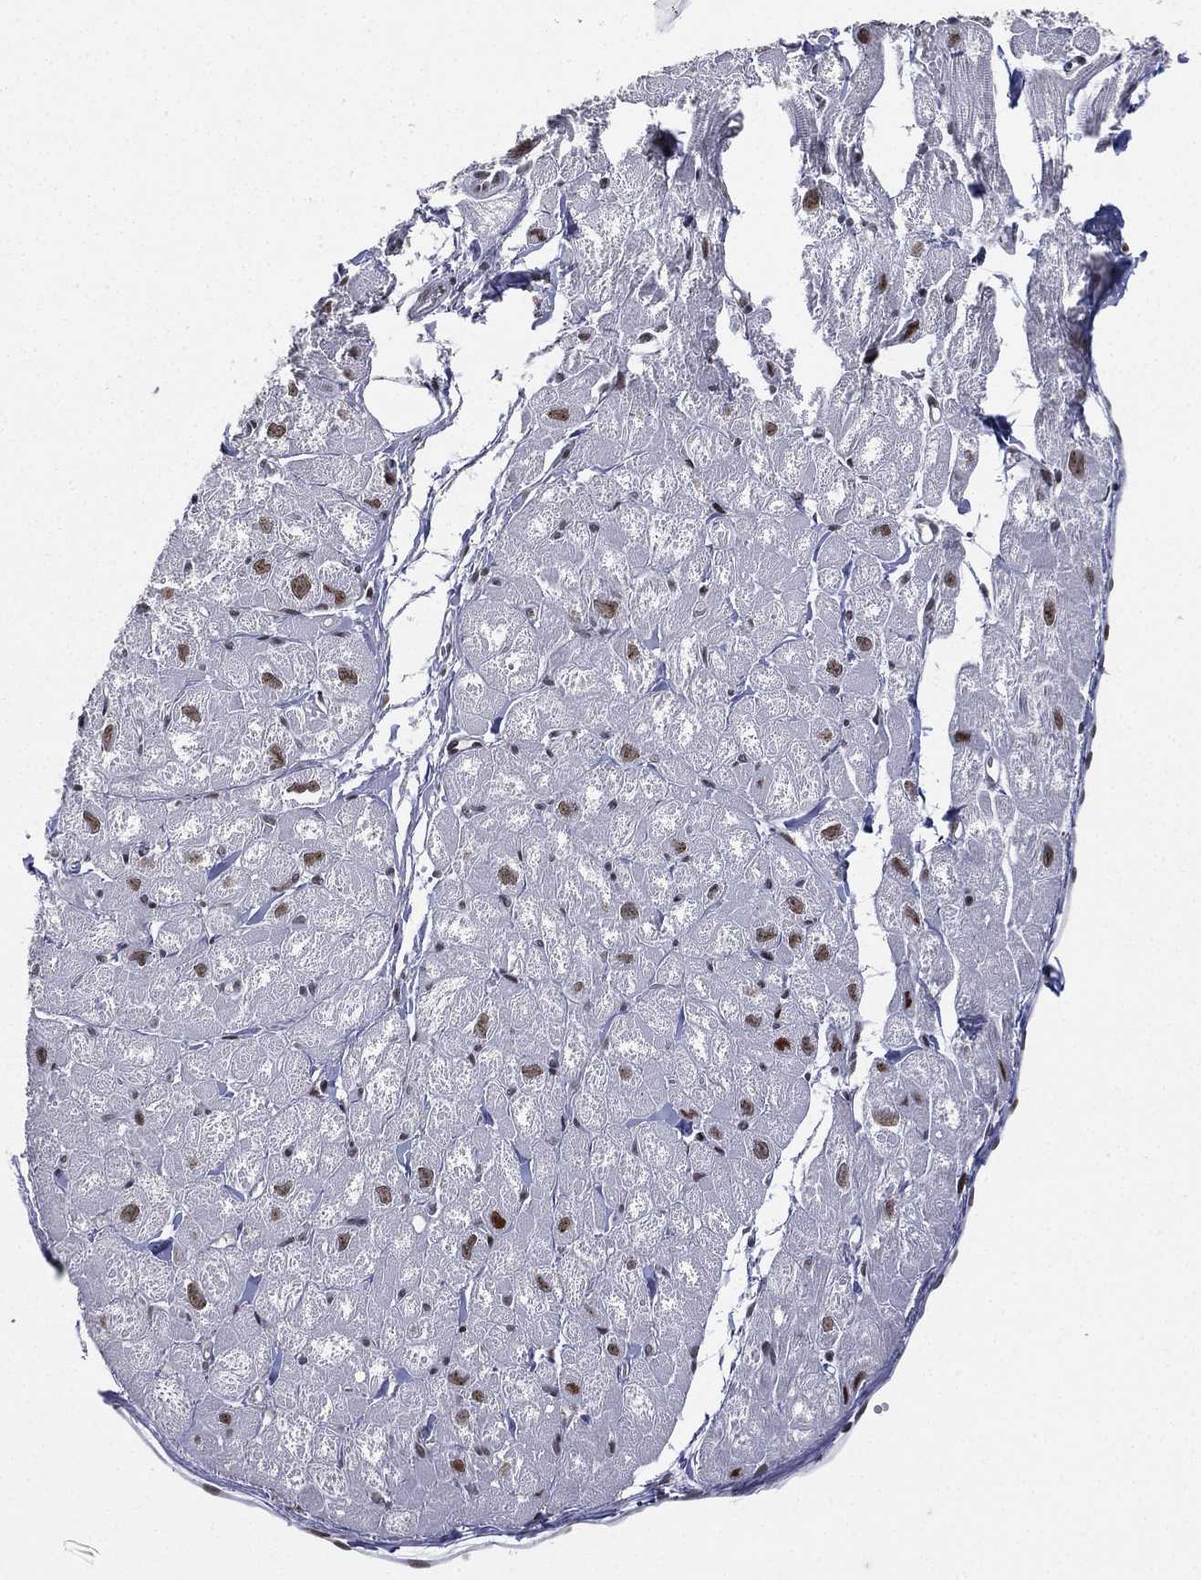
{"staining": {"intensity": "strong", "quantity": "<25%", "location": "nuclear"}, "tissue": "heart muscle", "cell_type": "Cardiomyocytes", "image_type": "normal", "snomed": [{"axis": "morphology", "description": "Normal tissue, NOS"}, {"axis": "topography", "description": "Heart"}], "caption": "An immunohistochemistry micrograph of benign tissue is shown. Protein staining in brown labels strong nuclear positivity in heart muscle within cardiomyocytes. Using DAB (brown) and hematoxylin (blue) stains, captured at high magnification using brightfield microscopy.", "gene": "RTF1", "patient": {"sex": "male", "age": 58}}